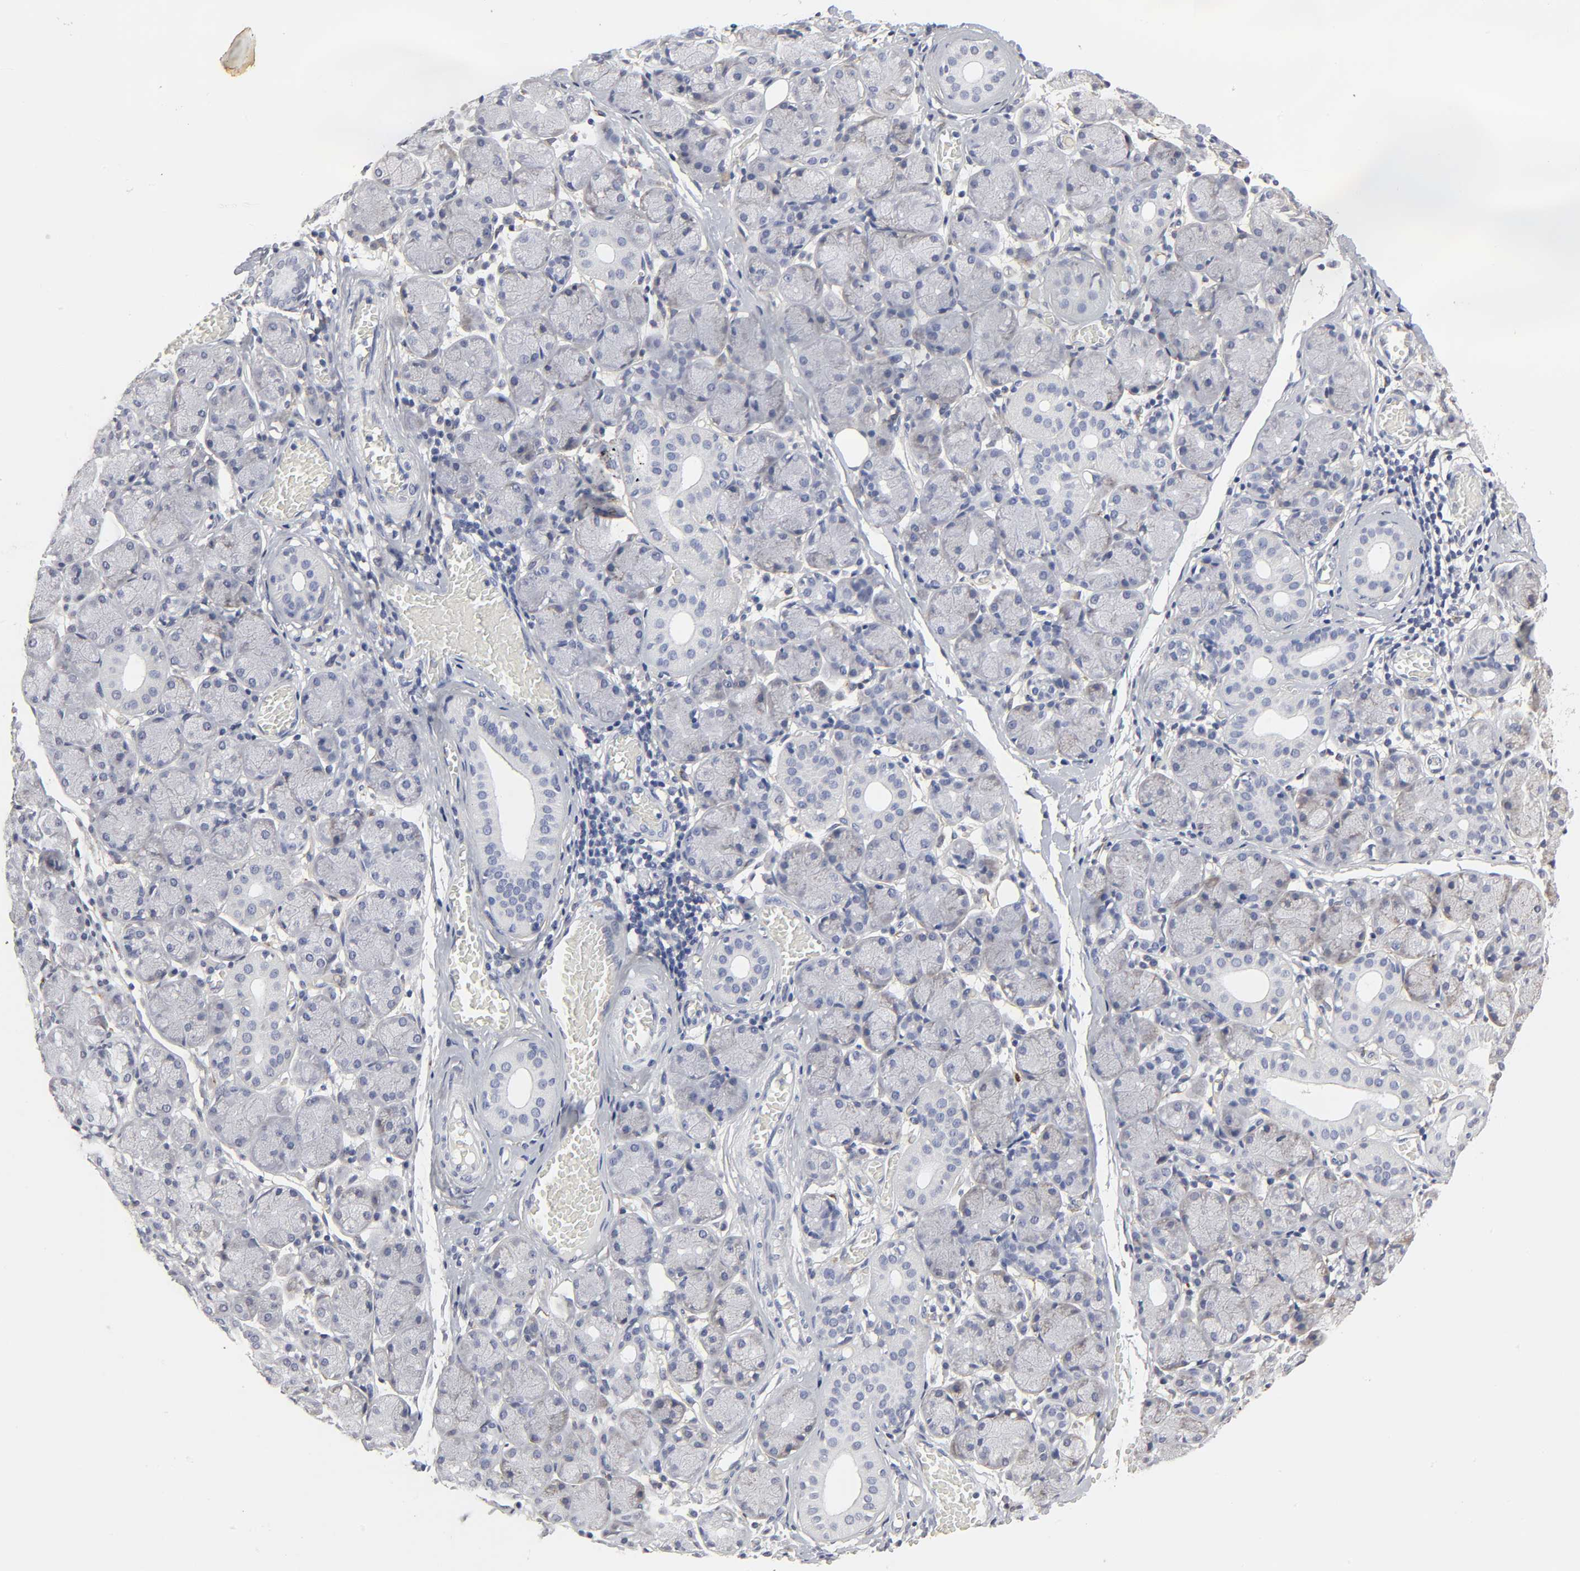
{"staining": {"intensity": "negative", "quantity": "none", "location": "none"}, "tissue": "salivary gland", "cell_type": "Glandular cells", "image_type": "normal", "snomed": [{"axis": "morphology", "description": "Normal tissue, NOS"}, {"axis": "topography", "description": "Salivary gland"}], "caption": "An immunohistochemistry photomicrograph of normal salivary gland is shown. There is no staining in glandular cells of salivary gland.", "gene": "LRP1", "patient": {"sex": "female", "age": 24}}